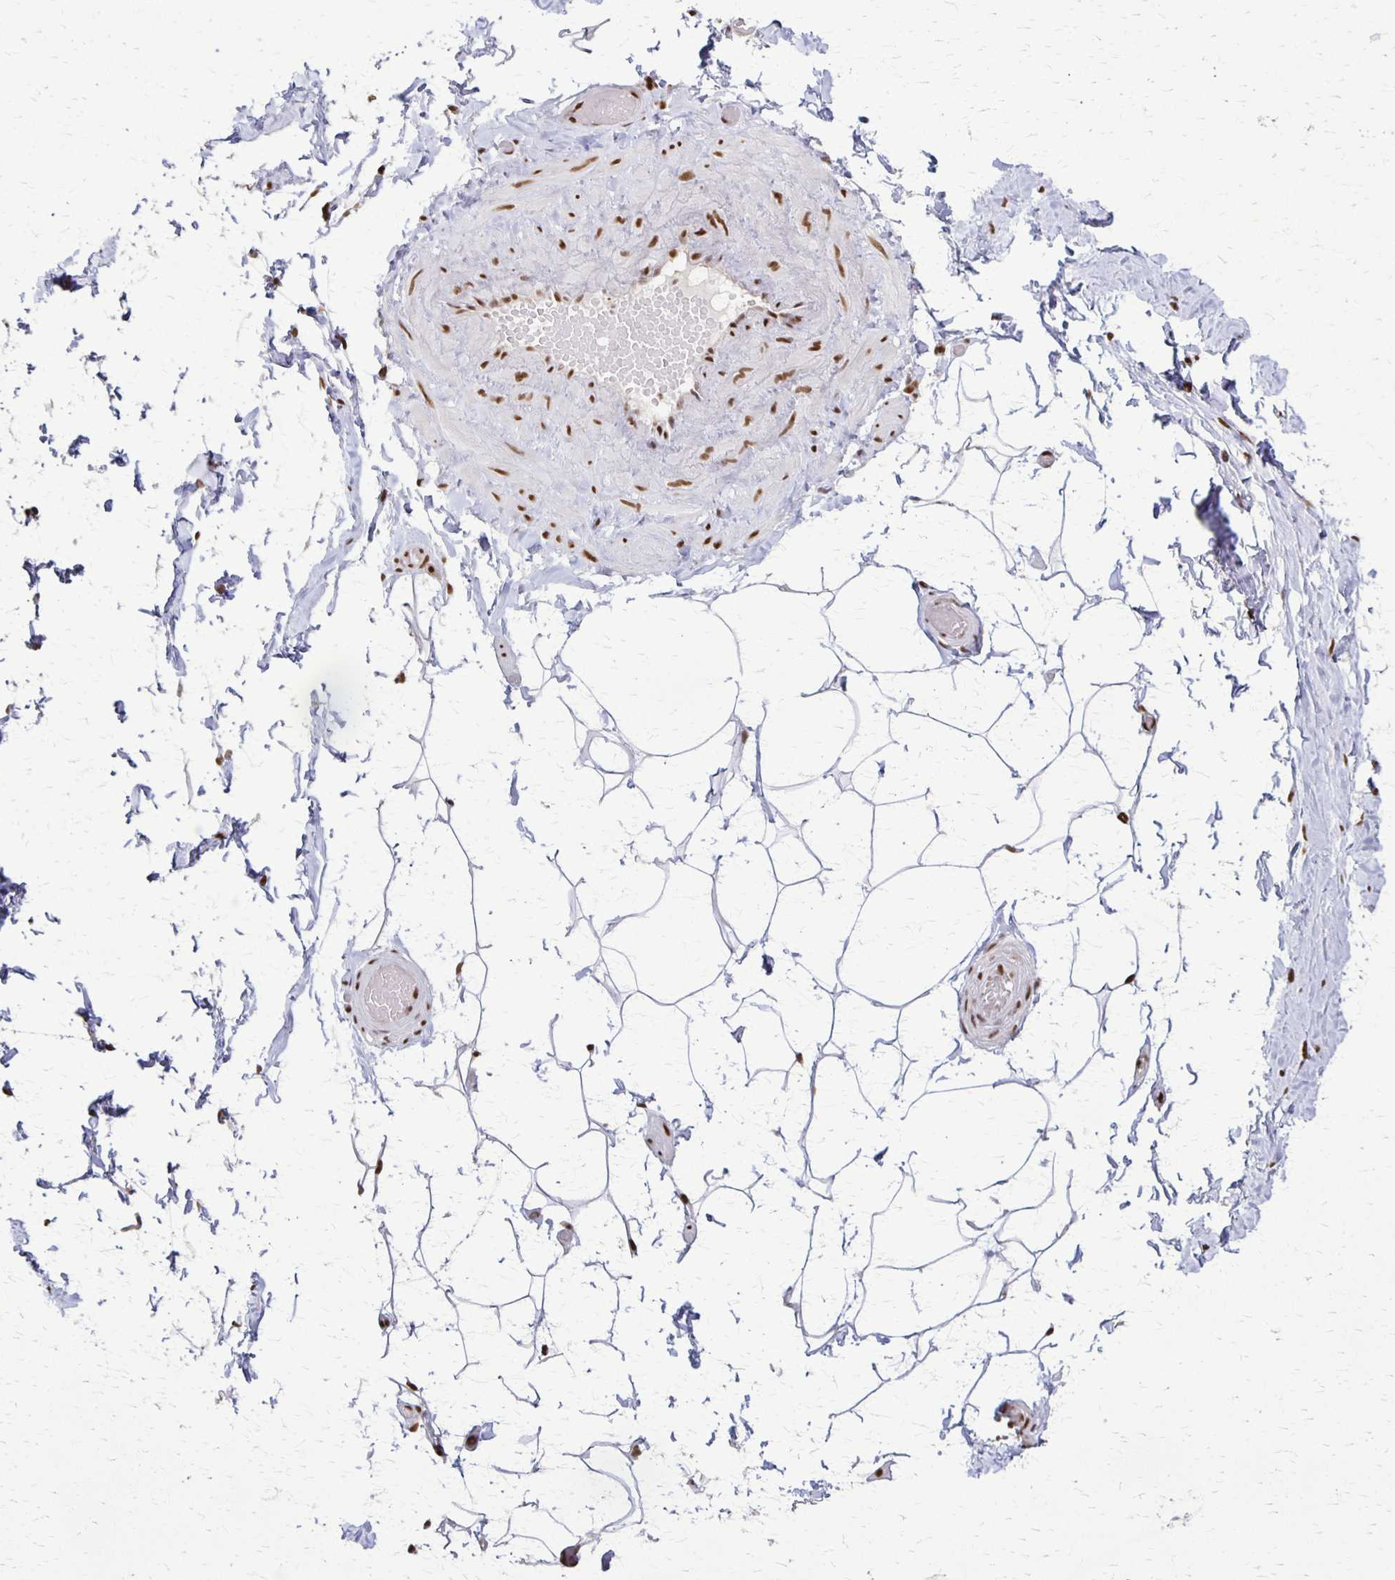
{"staining": {"intensity": "negative", "quantity": "none", "location": "none"}, "tissue": "adipose tissue", "cell_type": "Adipocytes", "image_type": "normal", "snomed": [{"axis": "morphology", "description": "Normal tissue, NOS"}, {"axis": "topography", "description": "Soft tissue"}, {"axis": "topography", "description": "Adipose tissue"}, {"axis": "topography", "description": "Vascular tissue"}, {"axis": "topography", "description": "Peripheral nerve tissue"}], "caption": "Adipose tissue stained for a protein using IHC reveals no positivity adipocytes.", "gene": "XRCC6", "patient": {"sex": "male", "age": 29}}